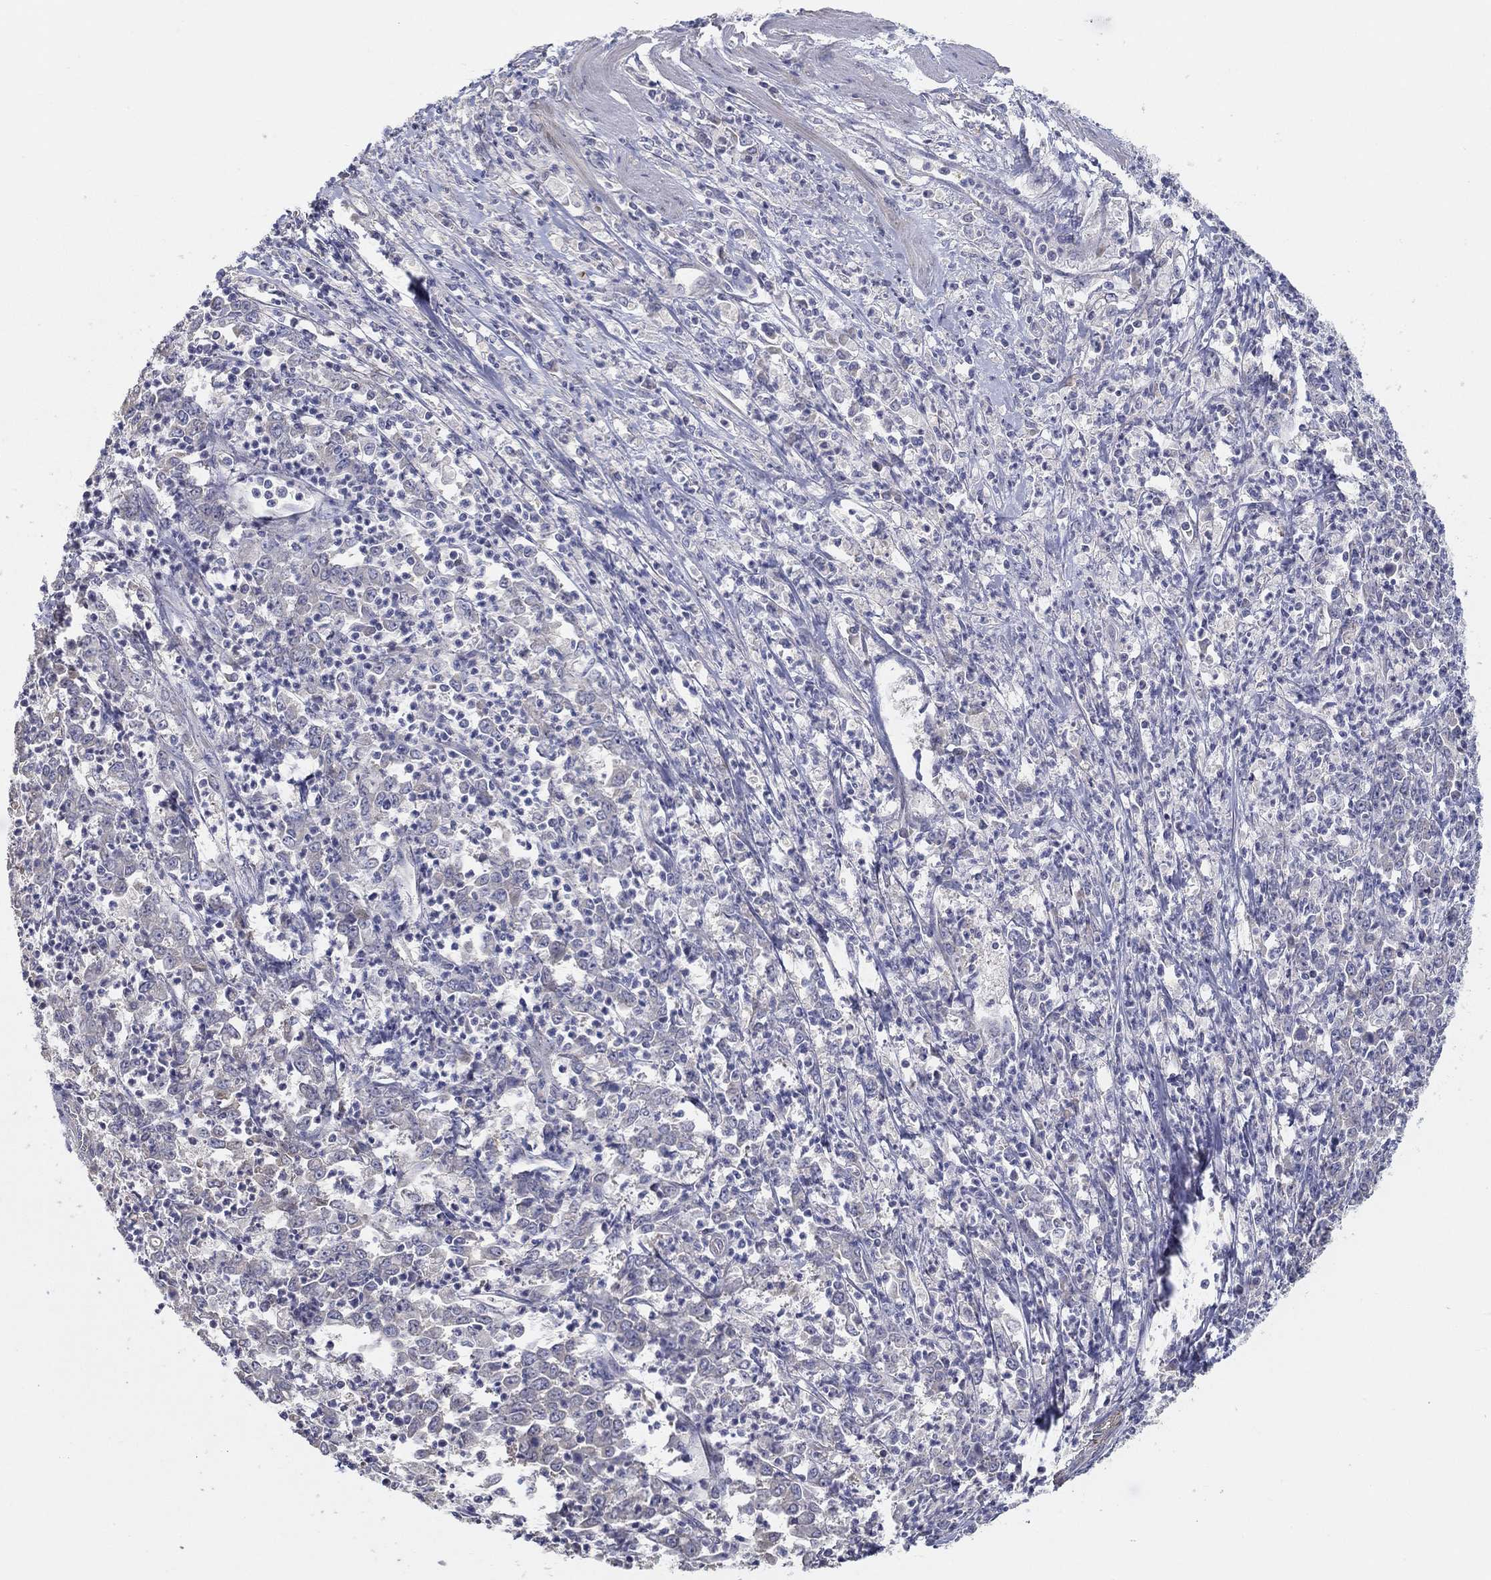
{"staining": {"intensity": "negative", "quantity": "none", "location": "none"}, "tissue": "stomach cancer", "cell_type": "Tumor cells", "image_type": "cancer", "snomed": [{"axis": "morphology", "description": "Adenocarcinoma, NOS"}, {"axis": "topography", "description": "Stomach, lower"}], "caption": "Immunohistochemical staining of human adenocarcinoma (stomach) shows no significant expression in tumor cells.", "gene": "DOCK3", "patient": {"sex": "female", "age": 71}}